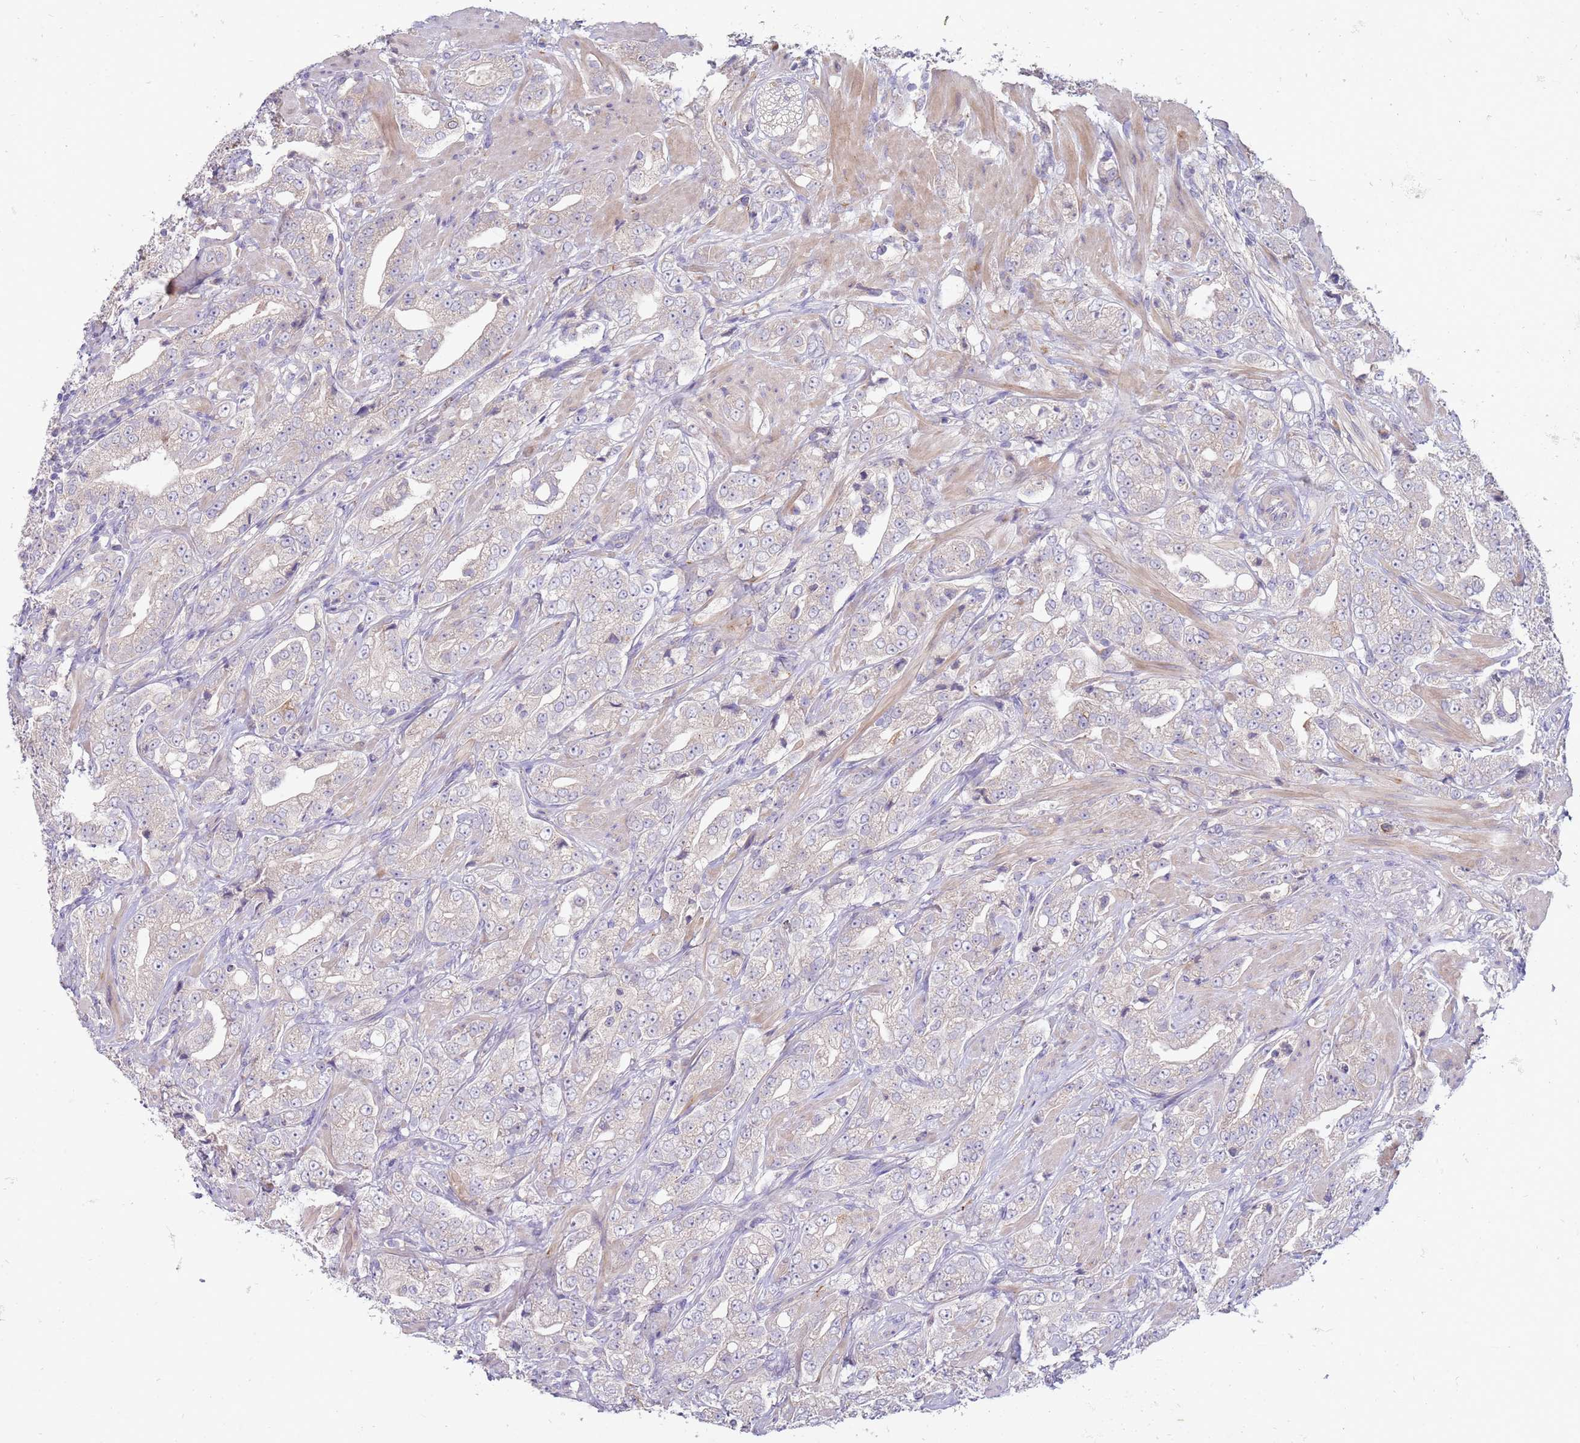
{"staining": {"intensity": "negative", "quantity": "none", "location": "none"}, "tissue": "prostate cancer", "cell_type": "Tumor cells", "image_type": "cancer", "snomed": [{"axis": "morphology", "description": "Adenocarcinoma, Low grade"}, {"axis": "topography", "description": "Prostate"}], "caption": "An immunohistochemistry micrograph of prostate cancer is shown. There is no staining in tumor cells of prostate cancer. Nuclei are stained in blue.", "gene": "NMUR2", "patient": {"sex": "male", "age": 67}}